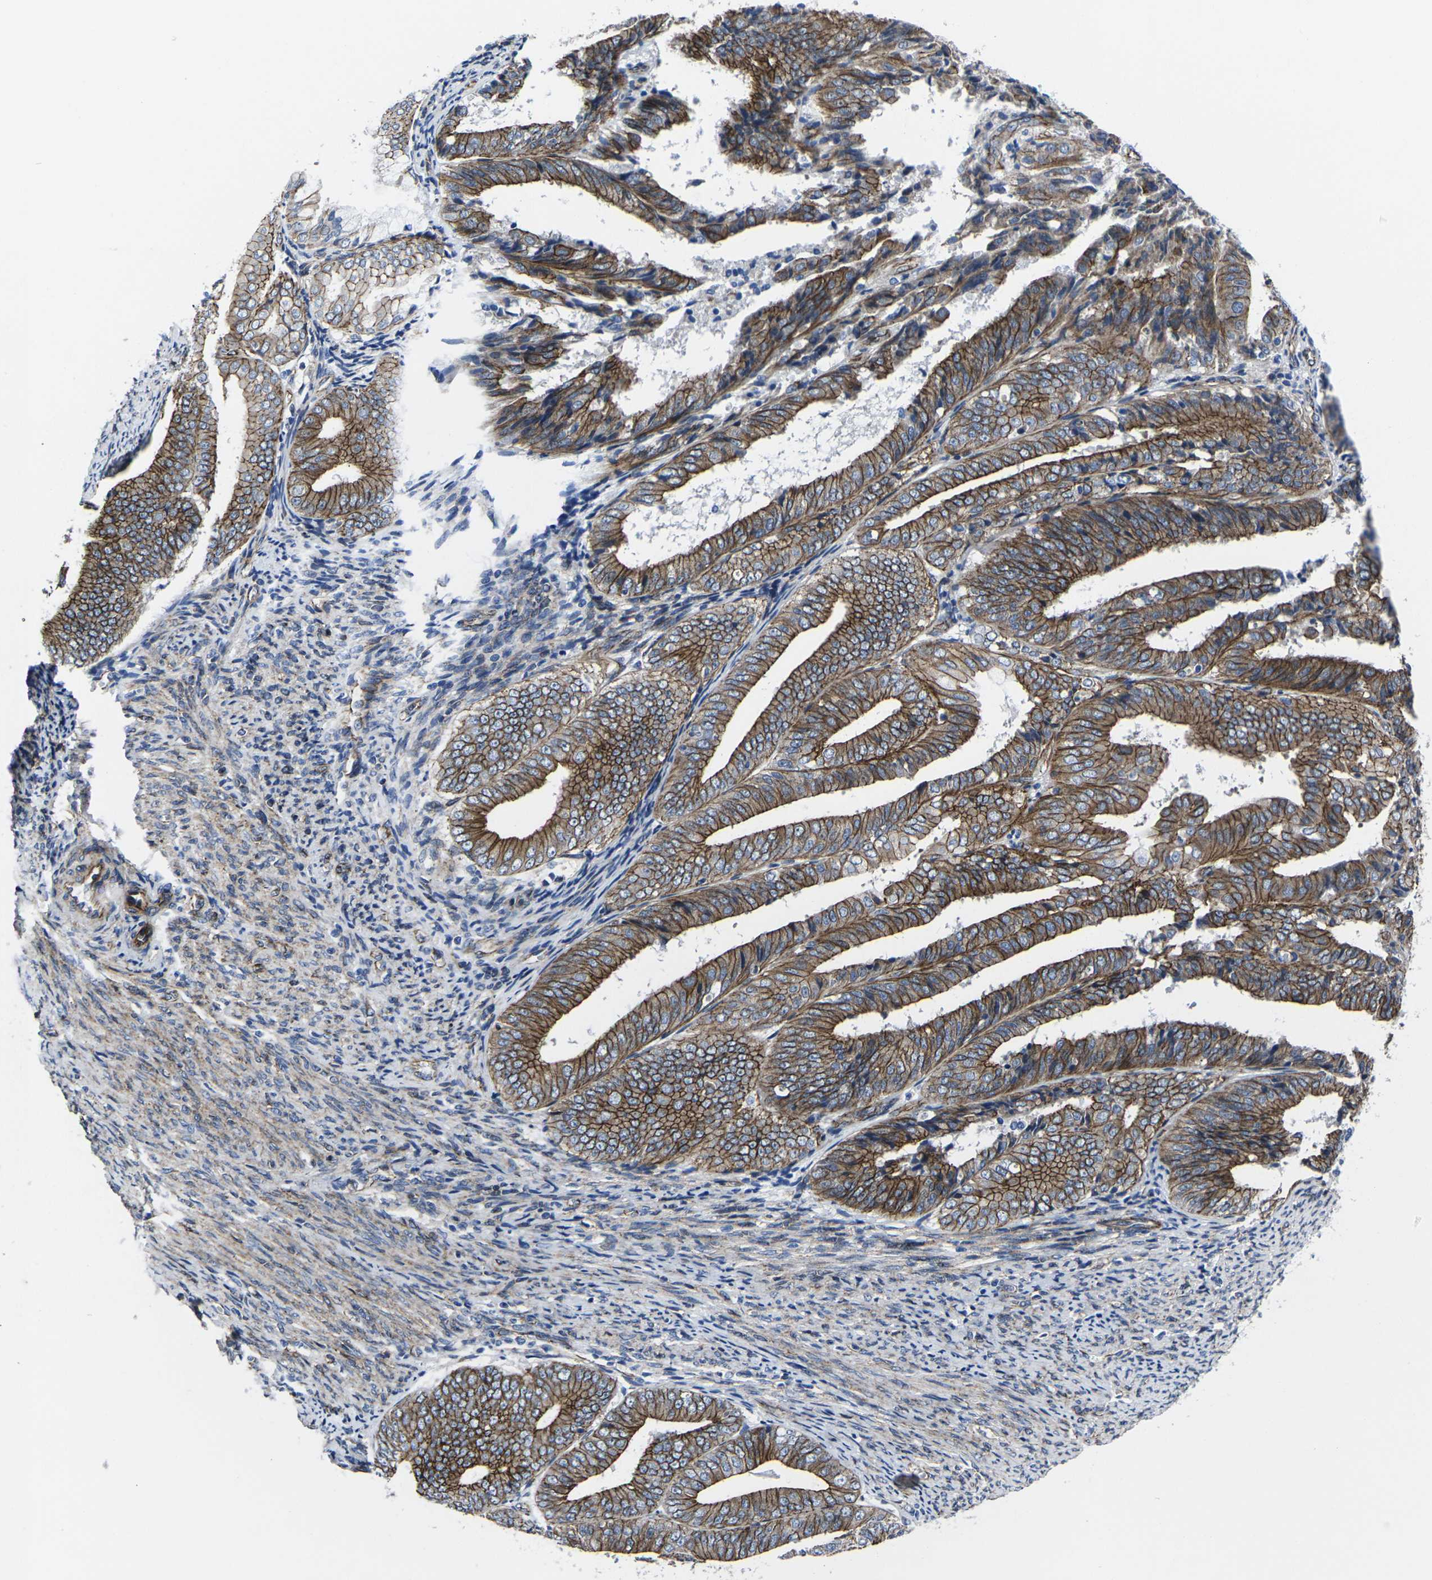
{"staining": {"intensity": "moderate", "quantity": ">75%", "location": "cytoplasmic/membranous"}, "tissue": "endometrial cancer", "cell_type": "Tumor cells", "image_type": "cancer", "snomed": [{"axis": "morphology", "description": "Adenocarcinoma, NOS"}, {"axis": "topography", "description": "Endometrium"}], "caption": "Immunohistochemistry histopathology image of human endometrial cancer stained for a protein (brown), which exhibits medium levels of moderate cytoplasmic/membranous expression in approximately >75% of tumor cells.", "gene": "NUMB", "patient": {"sex": "female", "age": 63}}